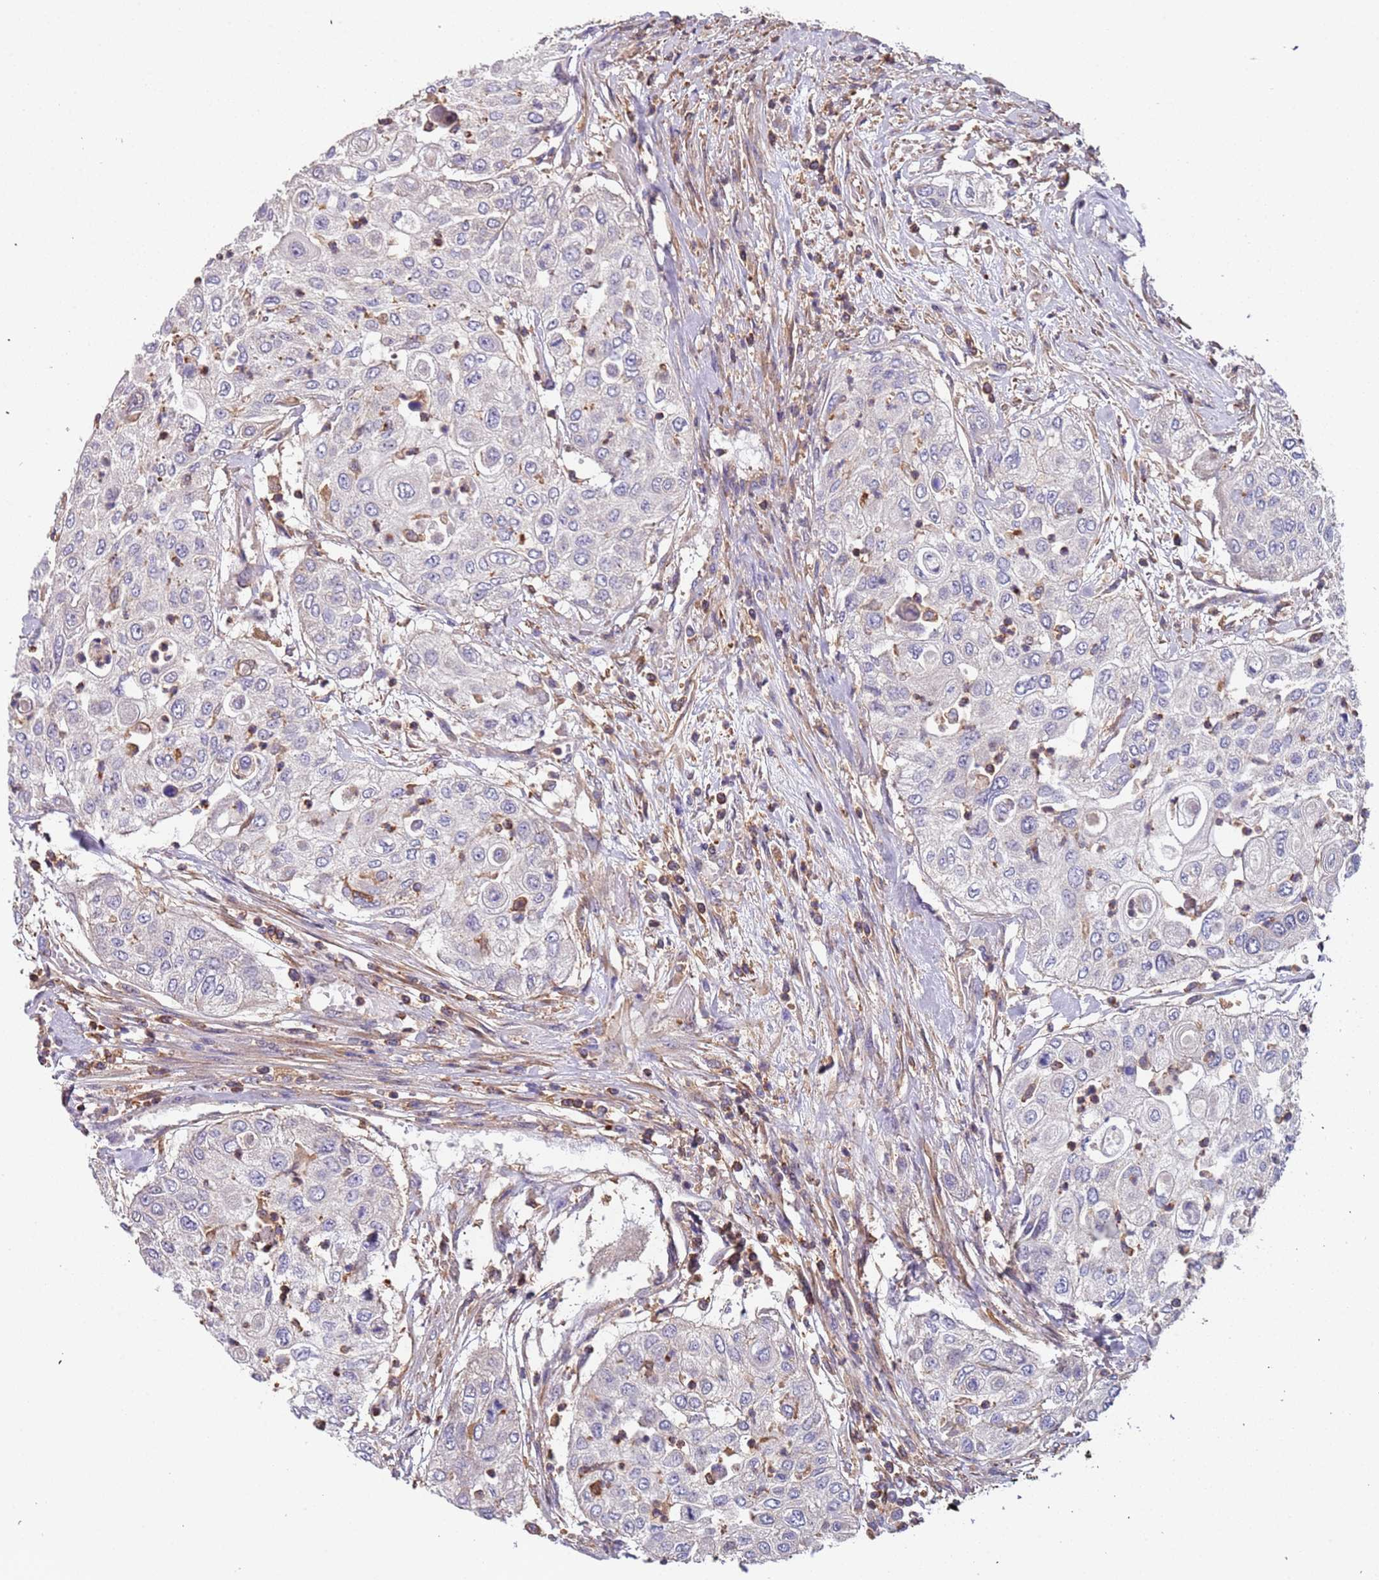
{"staining": {"intensity": "negative", "quantity": "none", "location": "none"}, "tissue": "urothelial cancer", "cell_type": "Tumor cells", "image_type": "cancer", "snomed": [{"axis": "morphology", "description": "Urothelial carcinoma, High grade"}, {"axis": "topography", "description": "Urinary bladder"}], "caption": "DAB (3,3'-diaminobenzidine) immunohistochemical staining of human urothelial cancer displays no significant expression in tumor cells.", "gene": "SYT4", "patient": {"sex": "female", "age": 79}}